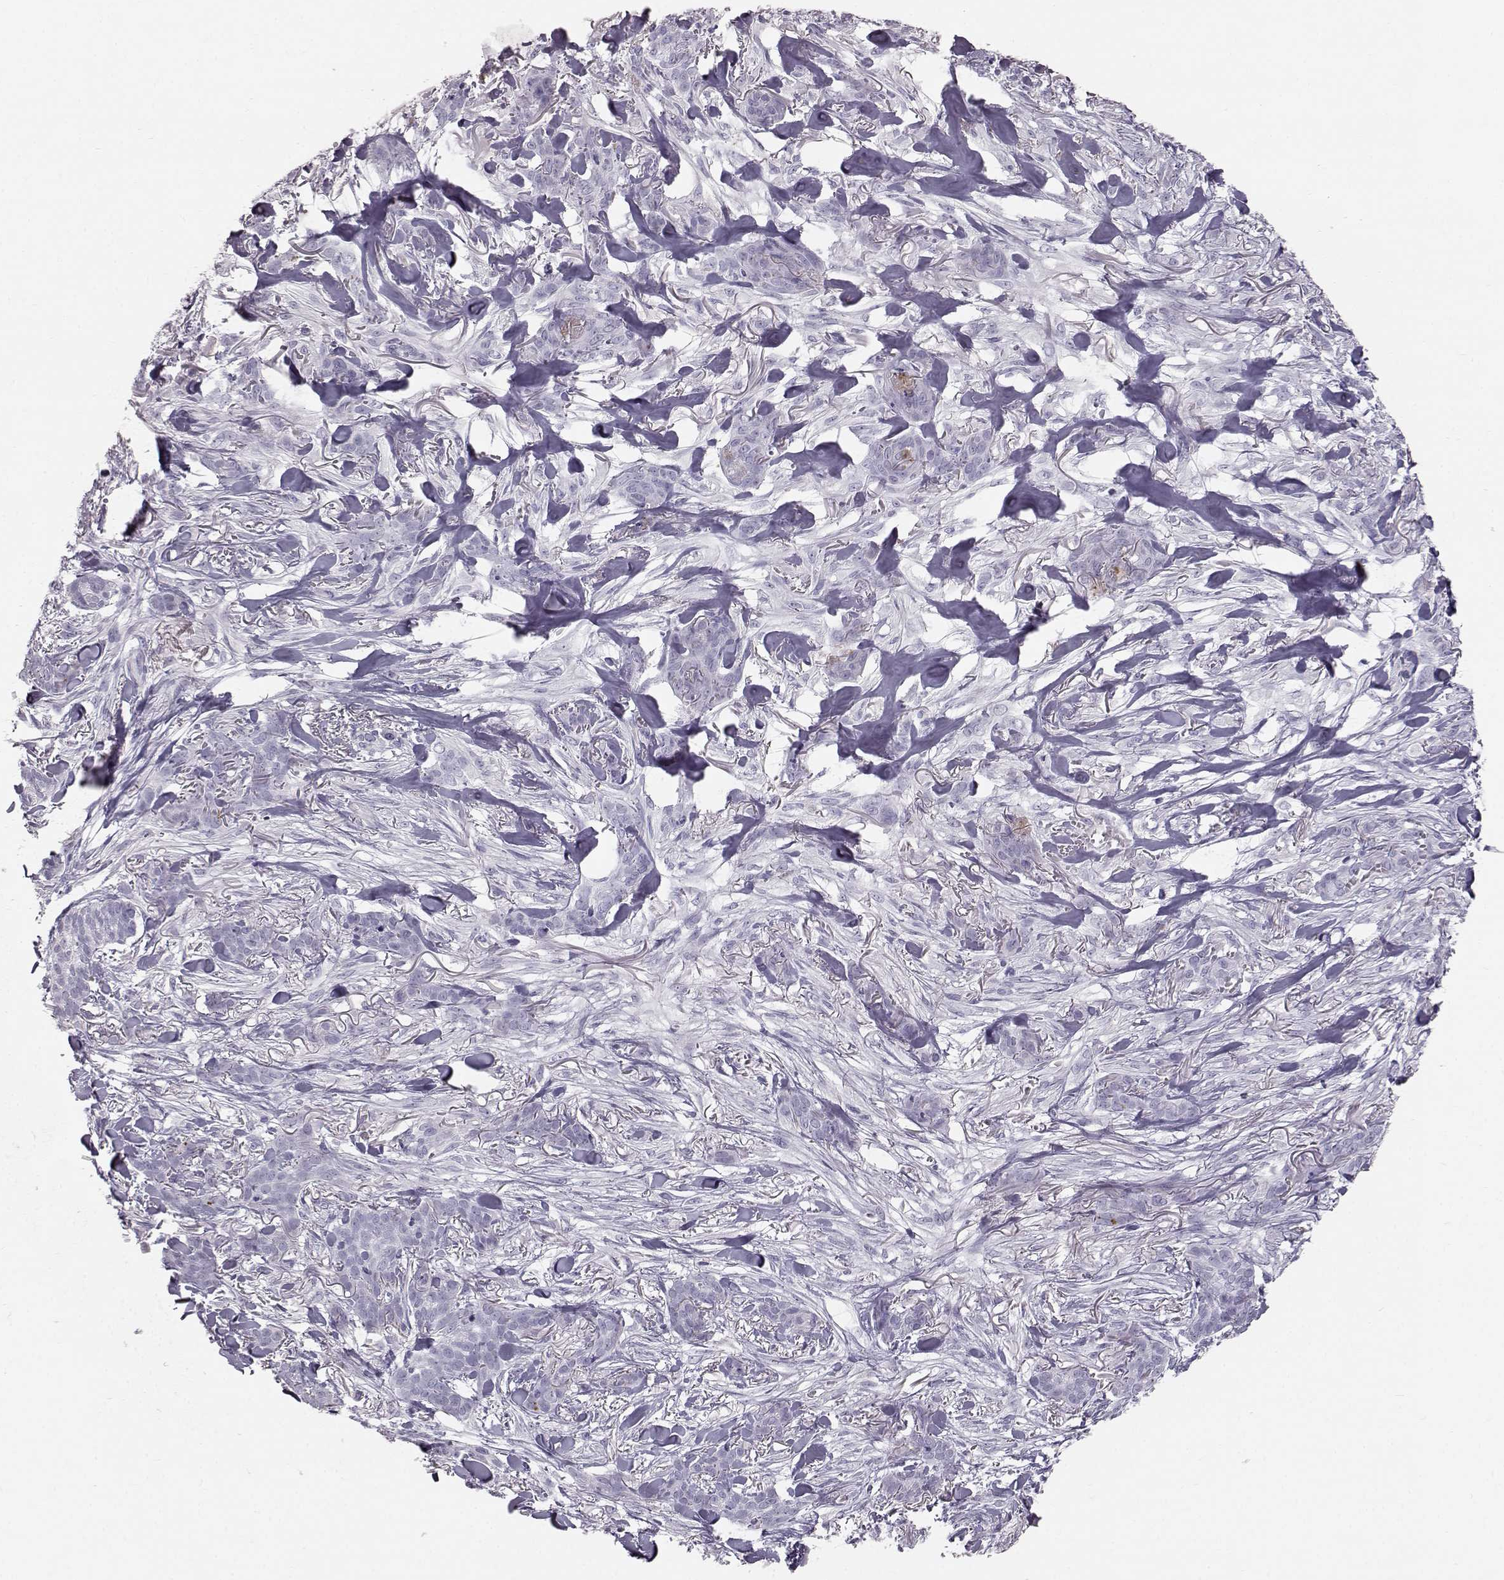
{"staining": {"intensity": "negative", "quantity": "none", "location": "none"}, "tissue": "skin cancer", "cell_type": "Tumor cells", "image_type": "cancer", "snomed": [{"axis": "morphology", "description": "Basal cell carcinoma"}, {"axis": "topography", "description": "Skin"}], "caption": "A micrograph of human skin cancer is negative for staining in tumor cells. Nuclei are stained in blue.", "gene": "KRTAP16-1", "patient": {"sex": "female", "age": 61}}